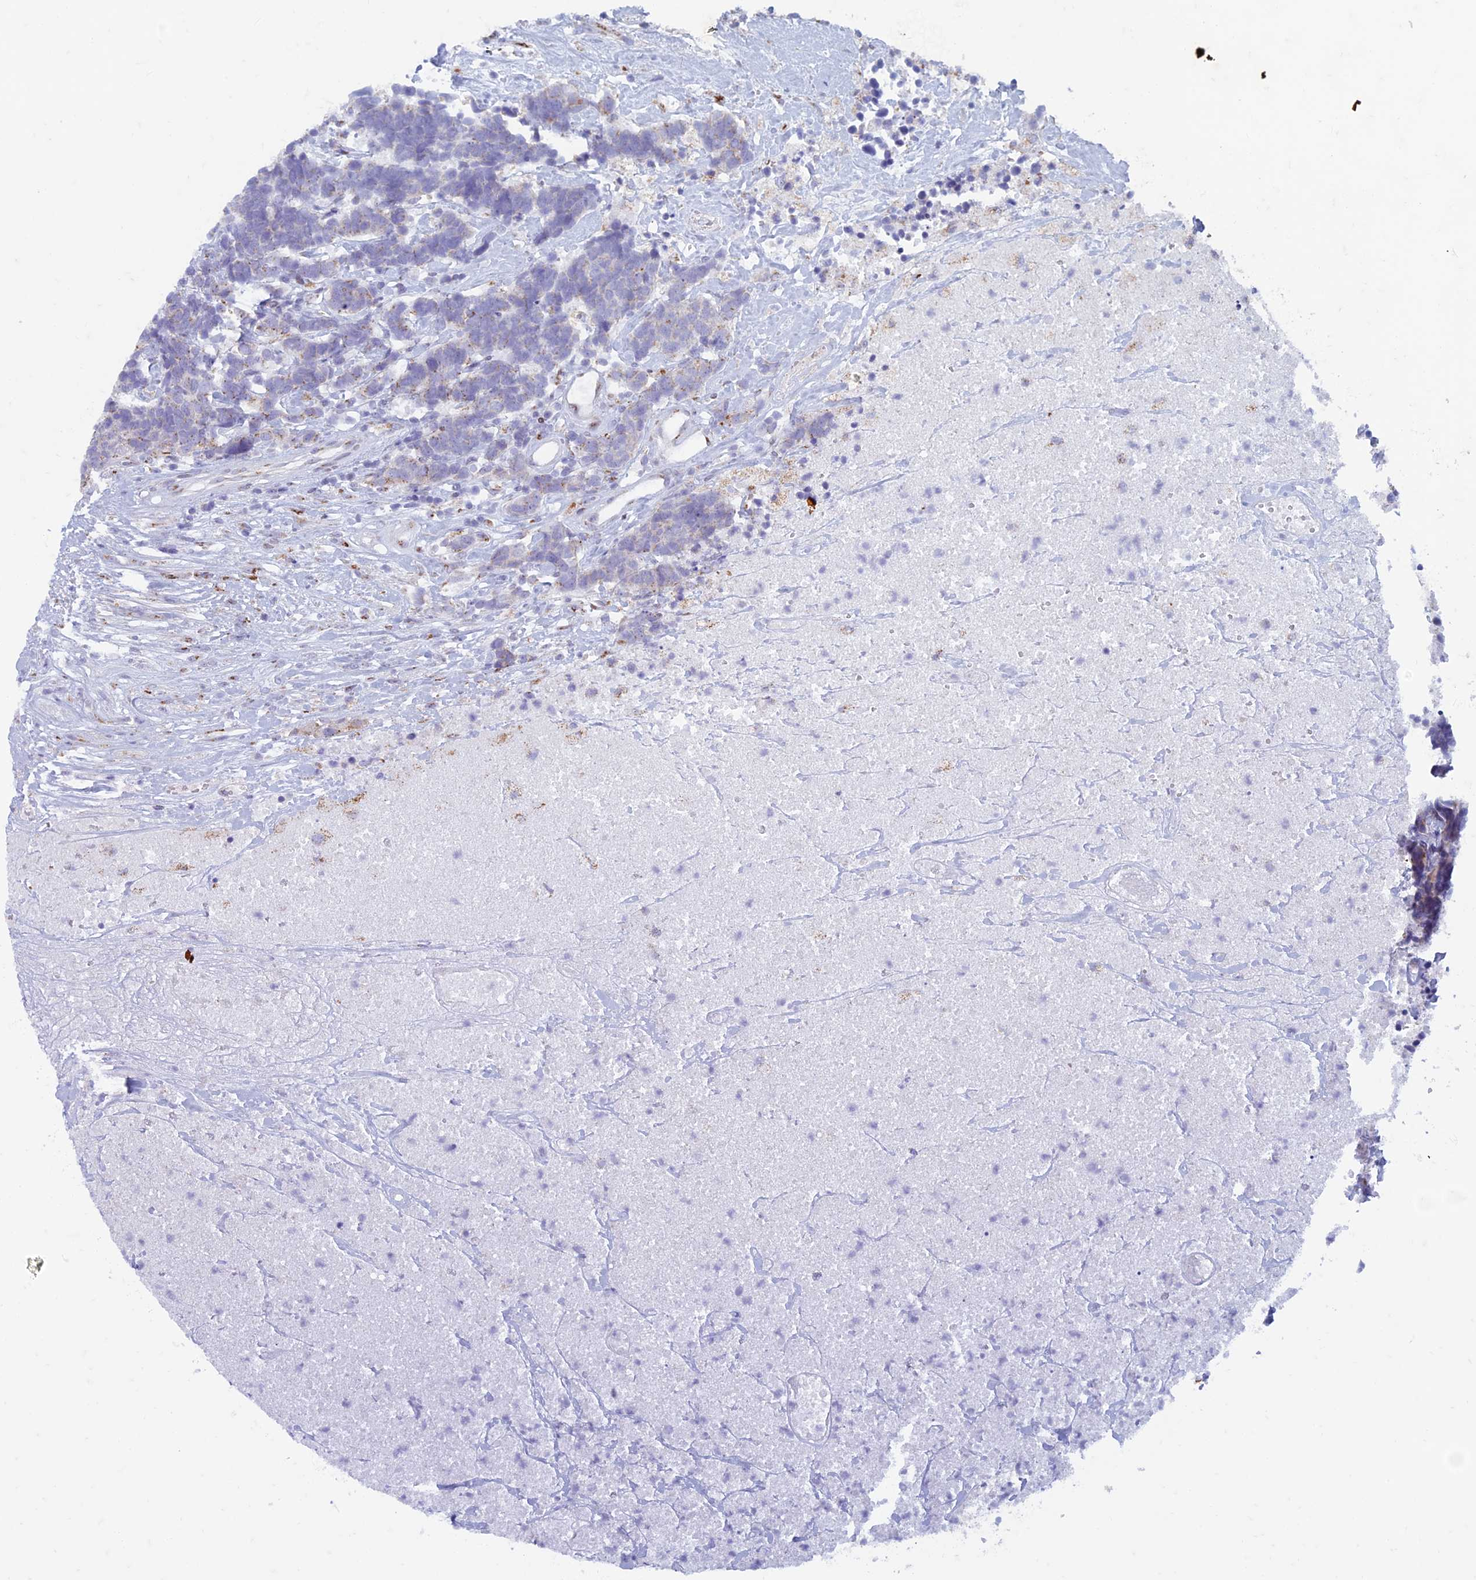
{"staining": {"intensity": "moderate", "quantity": "<25%", "location": "cytoplasmic/membranous"}, "tissue": "carcinoid", "cell_type": "Tumor cells", "image_type": "cancer", "snomed": [{"axis": "morphology", "description": "Carcinoma, NOS"}, {"axis": "morphology", "description": "Carcinoid, malignant, NOS"}, {"axis": "topography", "description": "Urinary bladder"}], "caption": "A low amount of moderate cytoplasmic/membranous expression is present in approximately <25% of tumor cells in carcinoid tissue.", "gene": "FAM3C", "patient": {"sex": "male", "age": 57}}